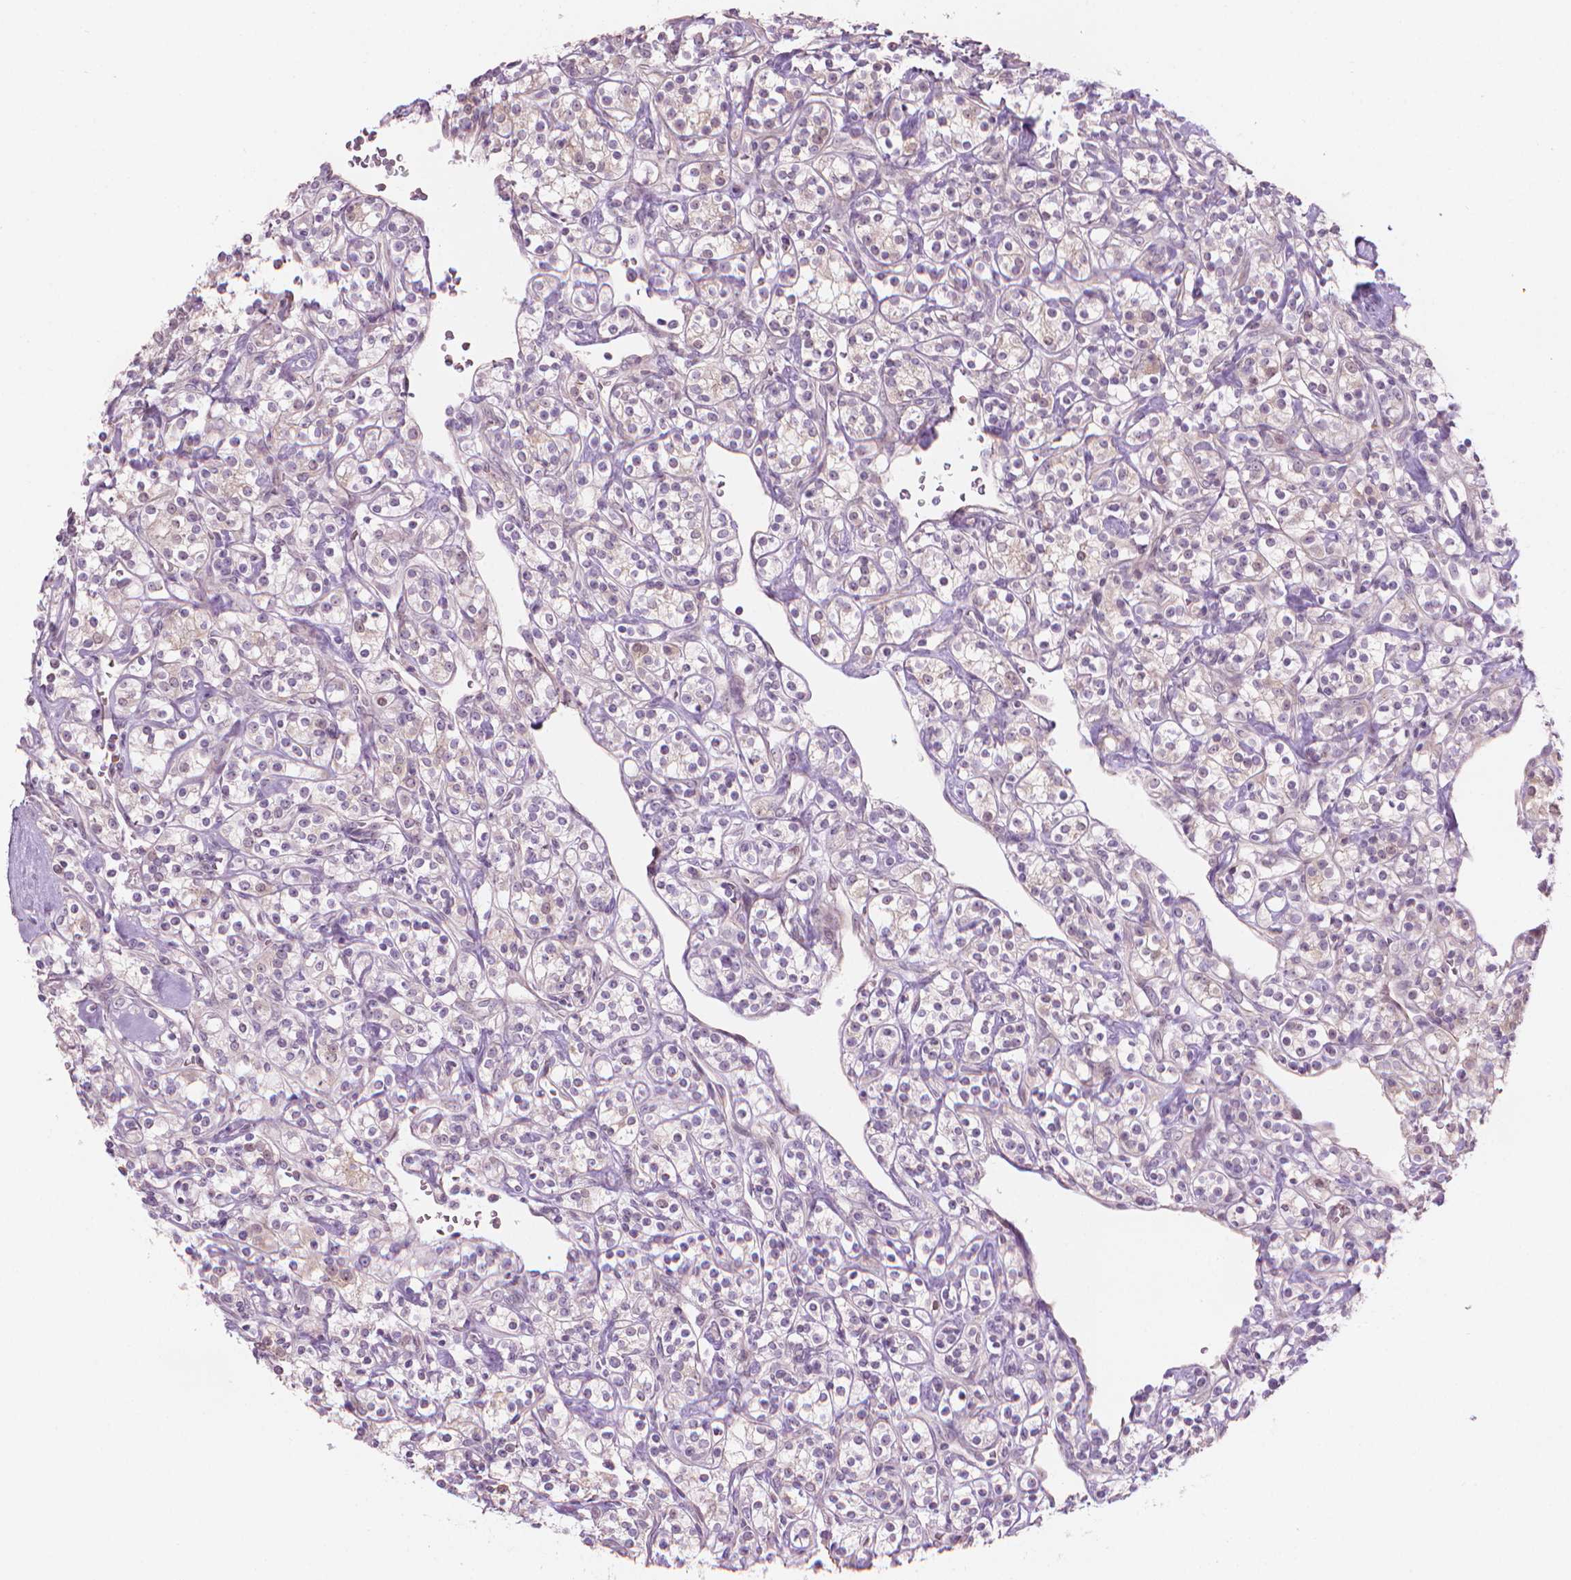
{"staining": {"intensity": "negative", "quantity": "none", "location": "none"}, "tissue": "renal cancer", "cell_type": "Tumor cells", "image_type": "cancer", "snomed": [{"axis": "morphology", "description": "Adenocarcinoma, NOS"}, {"axis": "topography", "description": "Kidney"}], "caption": "A high-resolution micrograph shows immunohistochemistry (IHC) staining of renal cancer, which demonstrates no significant expression in tumor cells.", "gene": "IFFO1", "patient": {"sex": "male", "age": 77}}